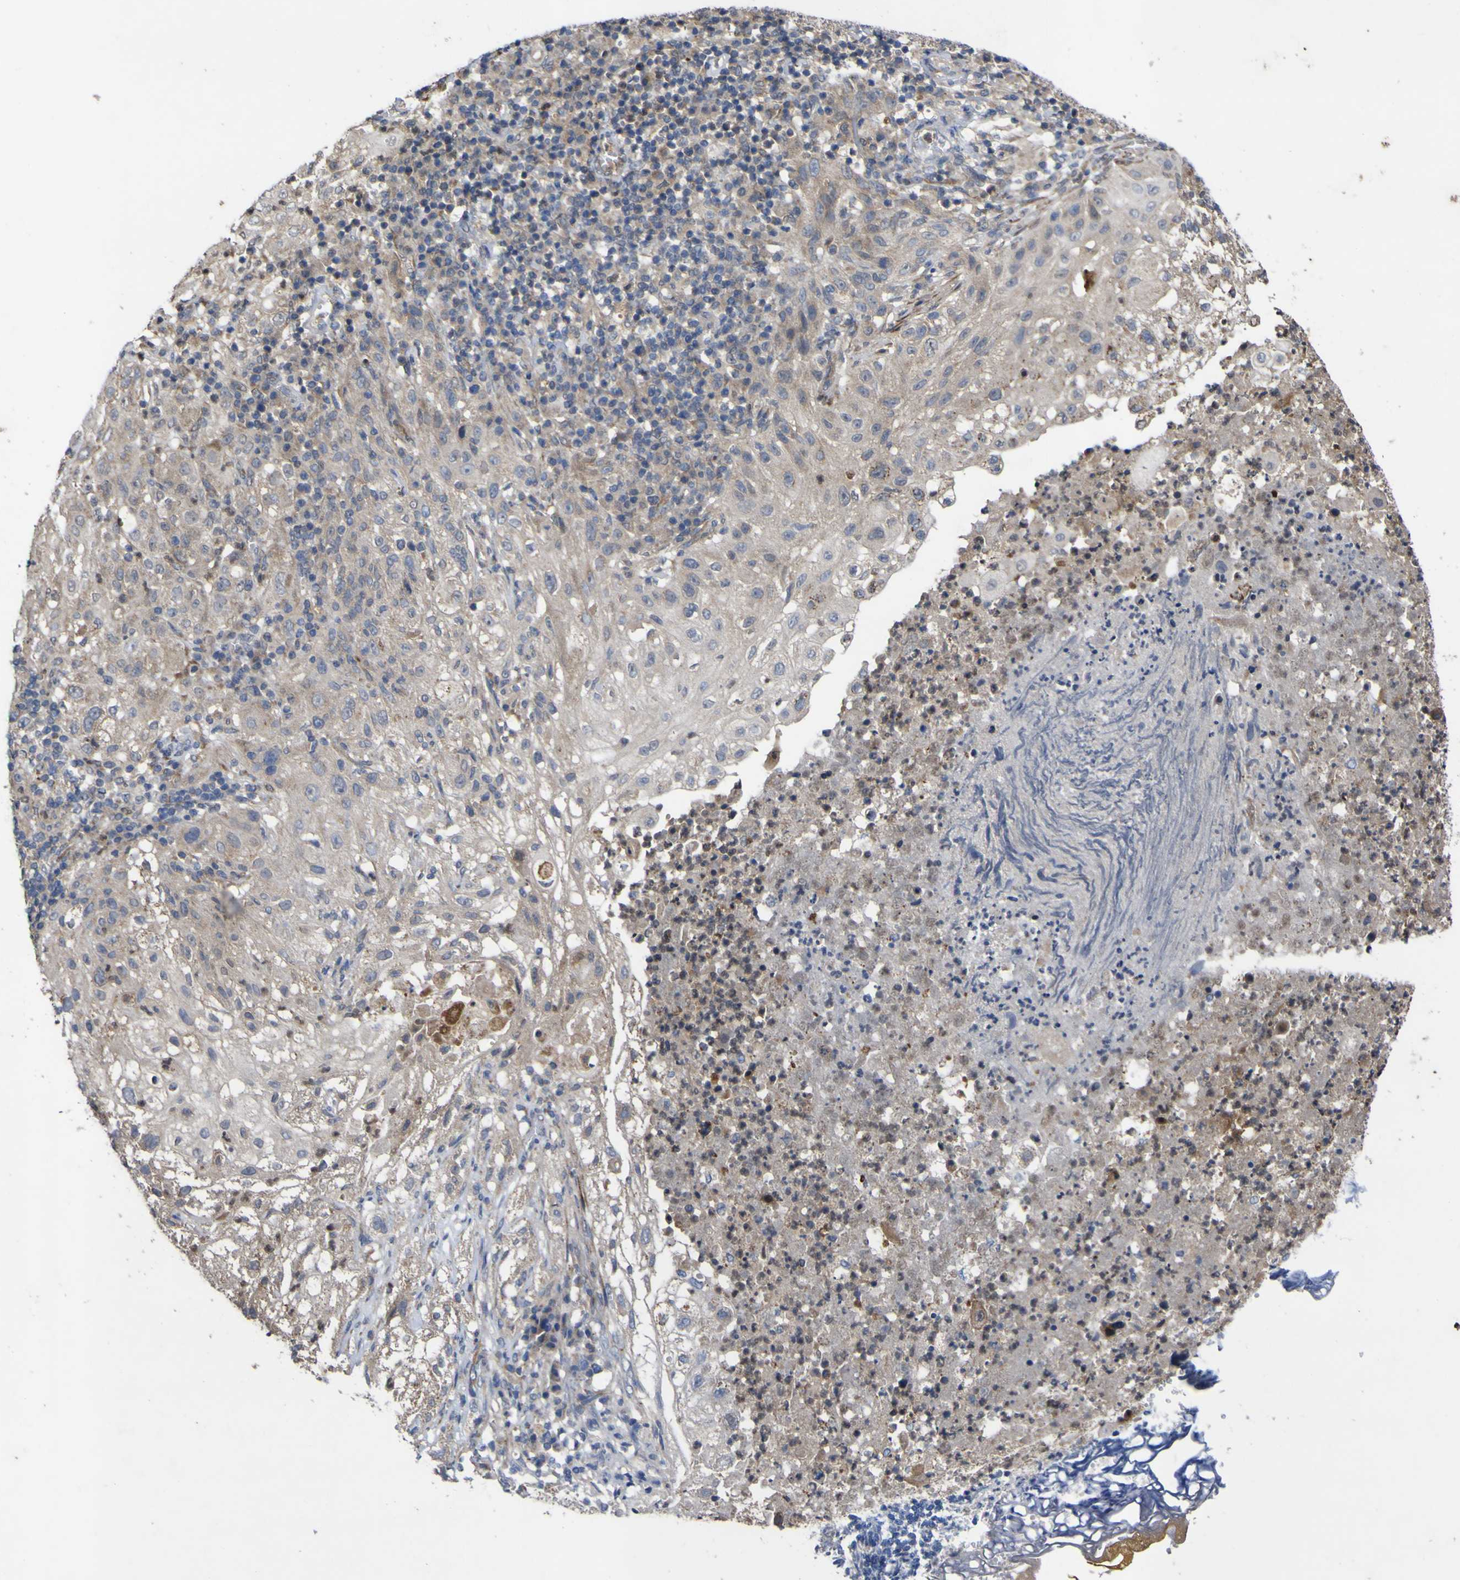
{"staining": {"intensity": "weak", "quantity": ">75%", "location": "cytoplasmic/membranous"}, "tissue": "lung cancer", "cell_type": "Tumor cells", "image_type": "cancer", "snomed": [{"axis": "morphology", "description": "Inflammation, NOS"}, {"axis": "morphology", "description": "Squamous cell carcinoma, NOS"}, {"axis": "topography", "description": "Lymph node"}, {"axis": "topography", "description": "Soft tissue"}, {"axis": "topography", "description": "Lung"}], "caption": "Lung cancer (squamous cell carcinoma) tissue reveals weak cytoplasmic/membranous positivity in about >75% of tumor cells, visualized by immunohistochemistry.", "gene": "IRAK2", "patient": {"sex": "male", "age": 66}}